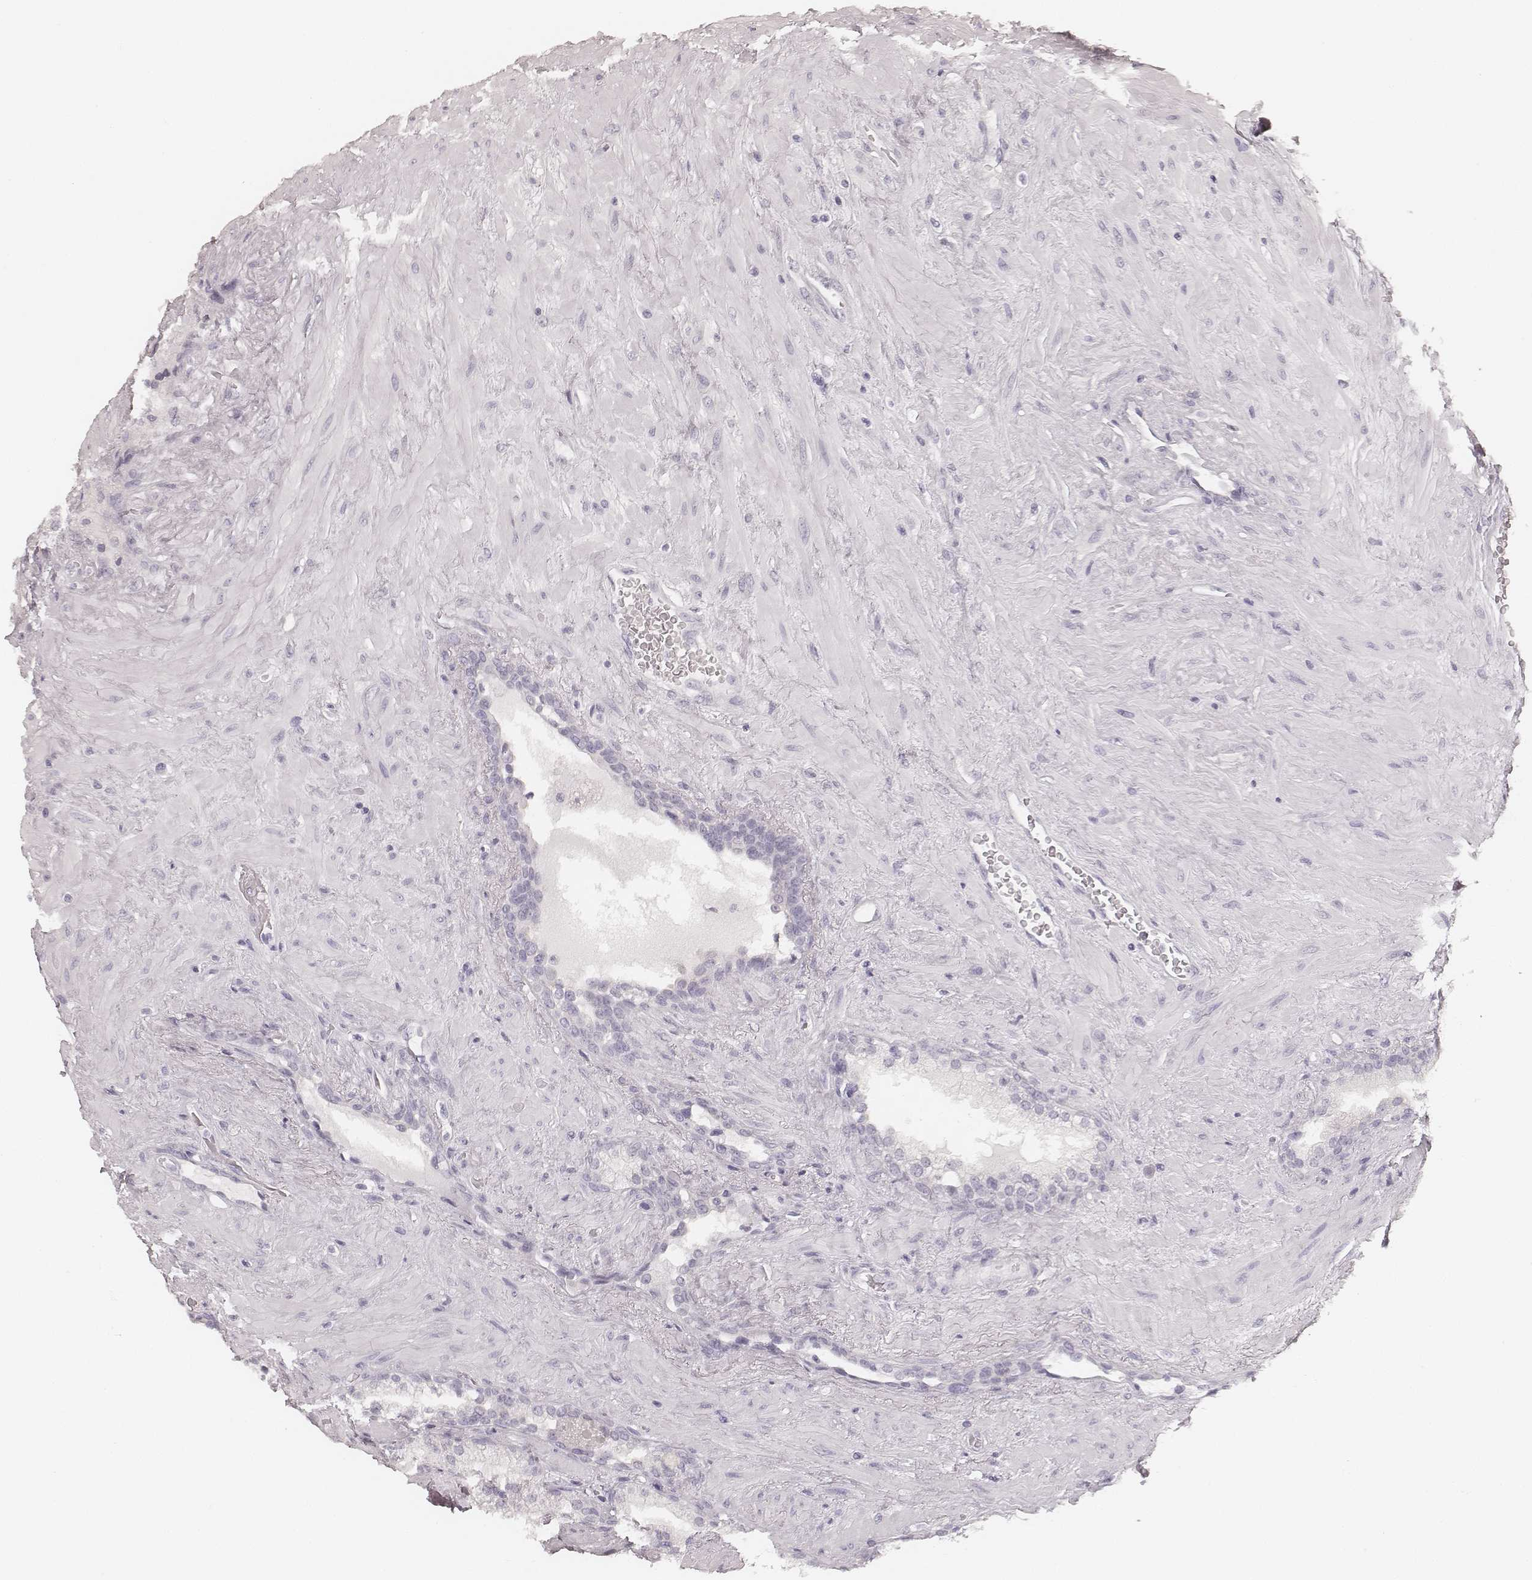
{"staining": {"intensity": "negative", "quantity": "none", "location": "none"}, "tissue": "prostate", "cell_type": "Glandular cells", "image_type": "normal", "snomed": [{"axis": "morphology", "description": "Normal tissue, NOS"}, {"axis": "topography", "description": "Prostate"}], "caption": "IHC histopathology image of benign human prostate stained for a protein (brown), which displays no positivity in glandular cells.", "gene": "HNF4G", "patient": {"sex": "male", "age": 63}}